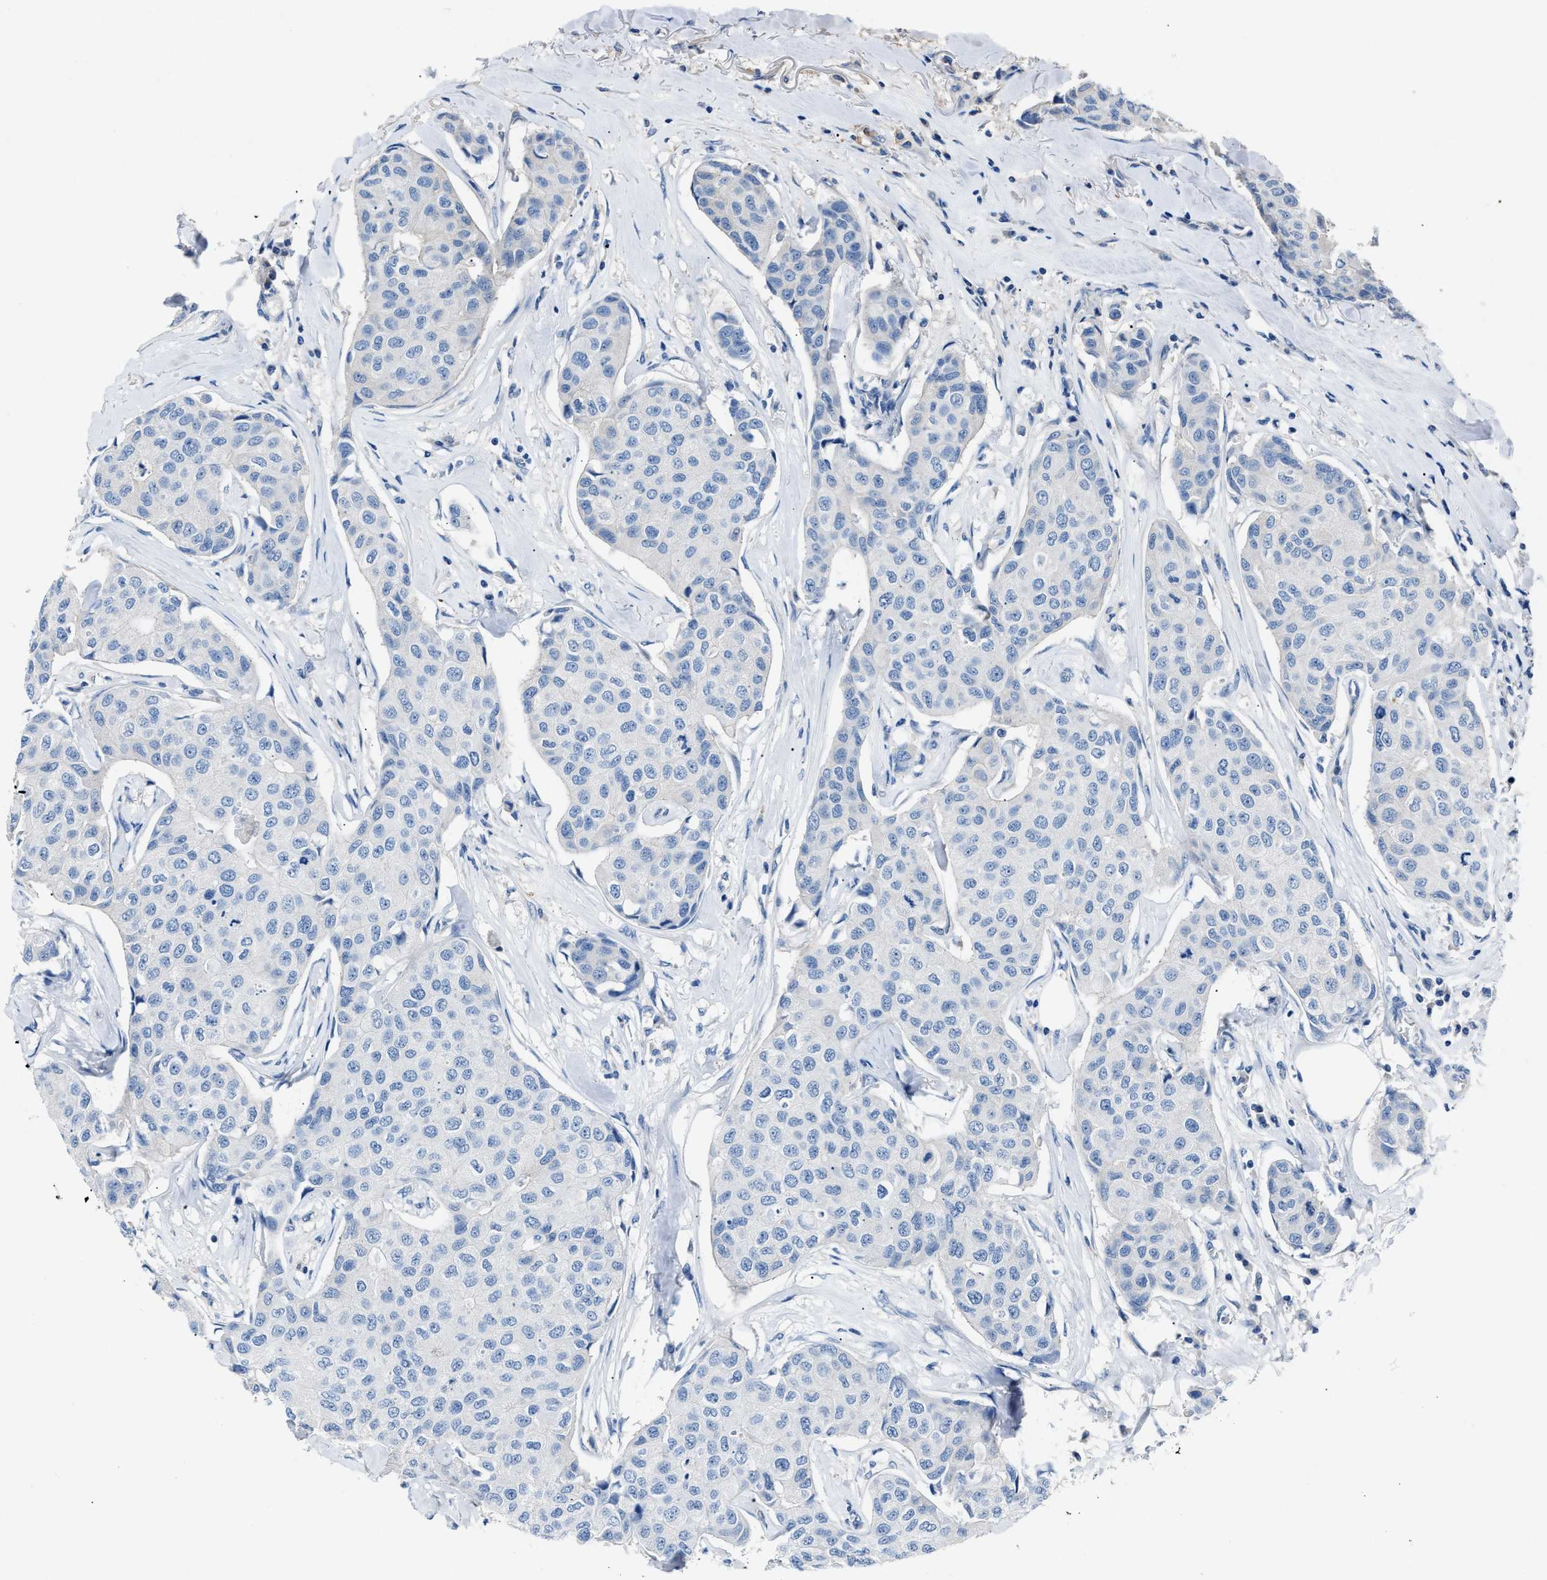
{"staining": {"intensity": "negative", "quantity": "none", "location": "none"}, "tissue": "breast cancer", "cell_type": "Tumor cells", "image_type": "cancer", "snomed": [{"axis": "morphology", "description": "Duct carcinoma"}, {"axis": "topography", "description": "Breast"}], "caption": "Tumor cells show no significant protein staining in invasive ductal carcinoma (breast).", "gene": "DNAAF5", "patient": {"sex": "female", "age": 80}}